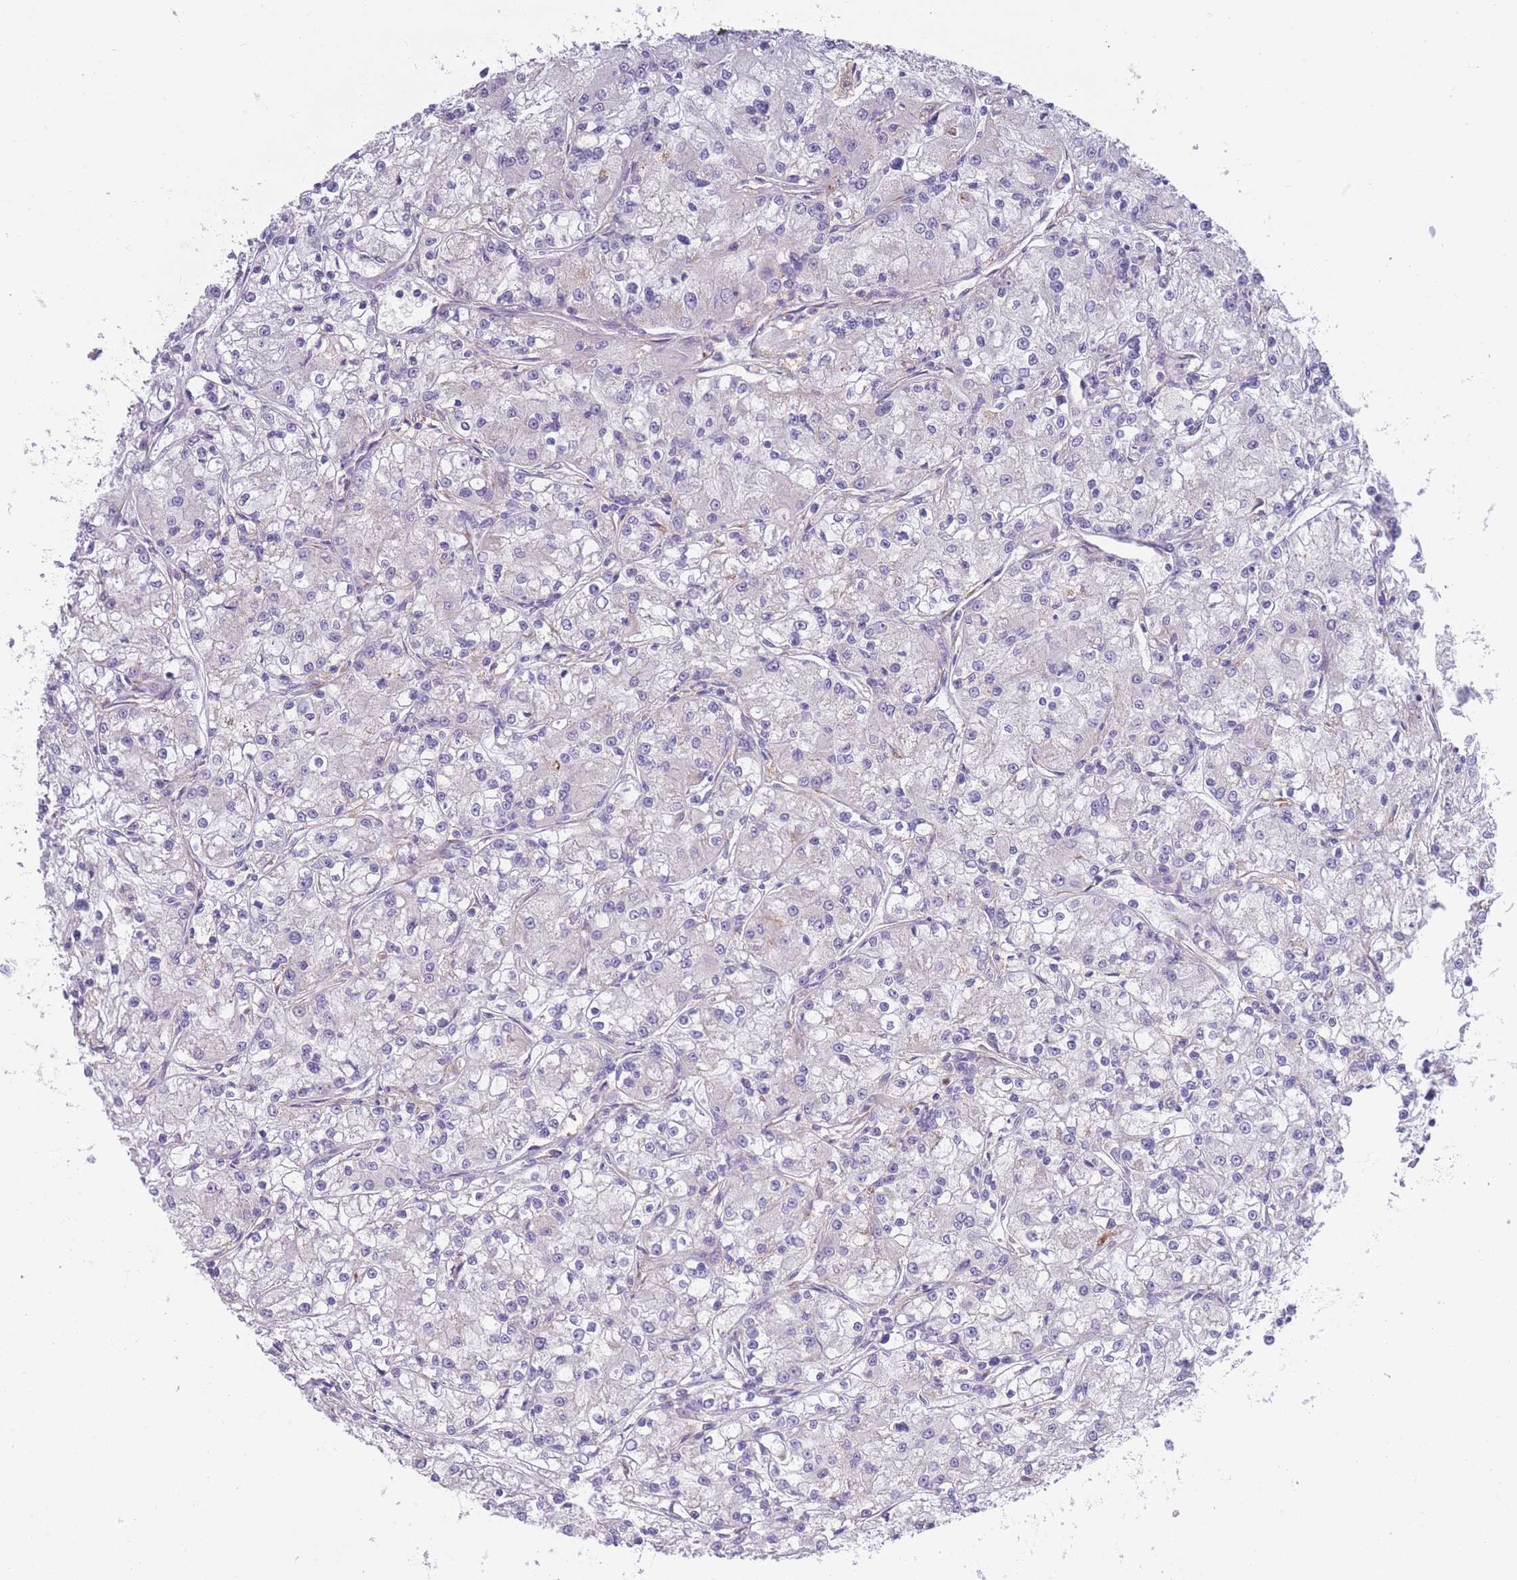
{"staining": {"intensity": "negative", "quantity": "none", "location": "none"}, "tissue": "renal cancer", "cell_type": "Tumor cells", "image_type": "cancer", "snomed": [{"axis": "morphology", "description": "Adenocarcinoma, NOS"}, {"axis": "topography", "description": "Kidney"}], "caption": "Histopathology image shows no significant protein expression in tumor cells of renal cancer.", "gene": "NDUFAF6", "patient": {"sex": "female", "age": 59}}